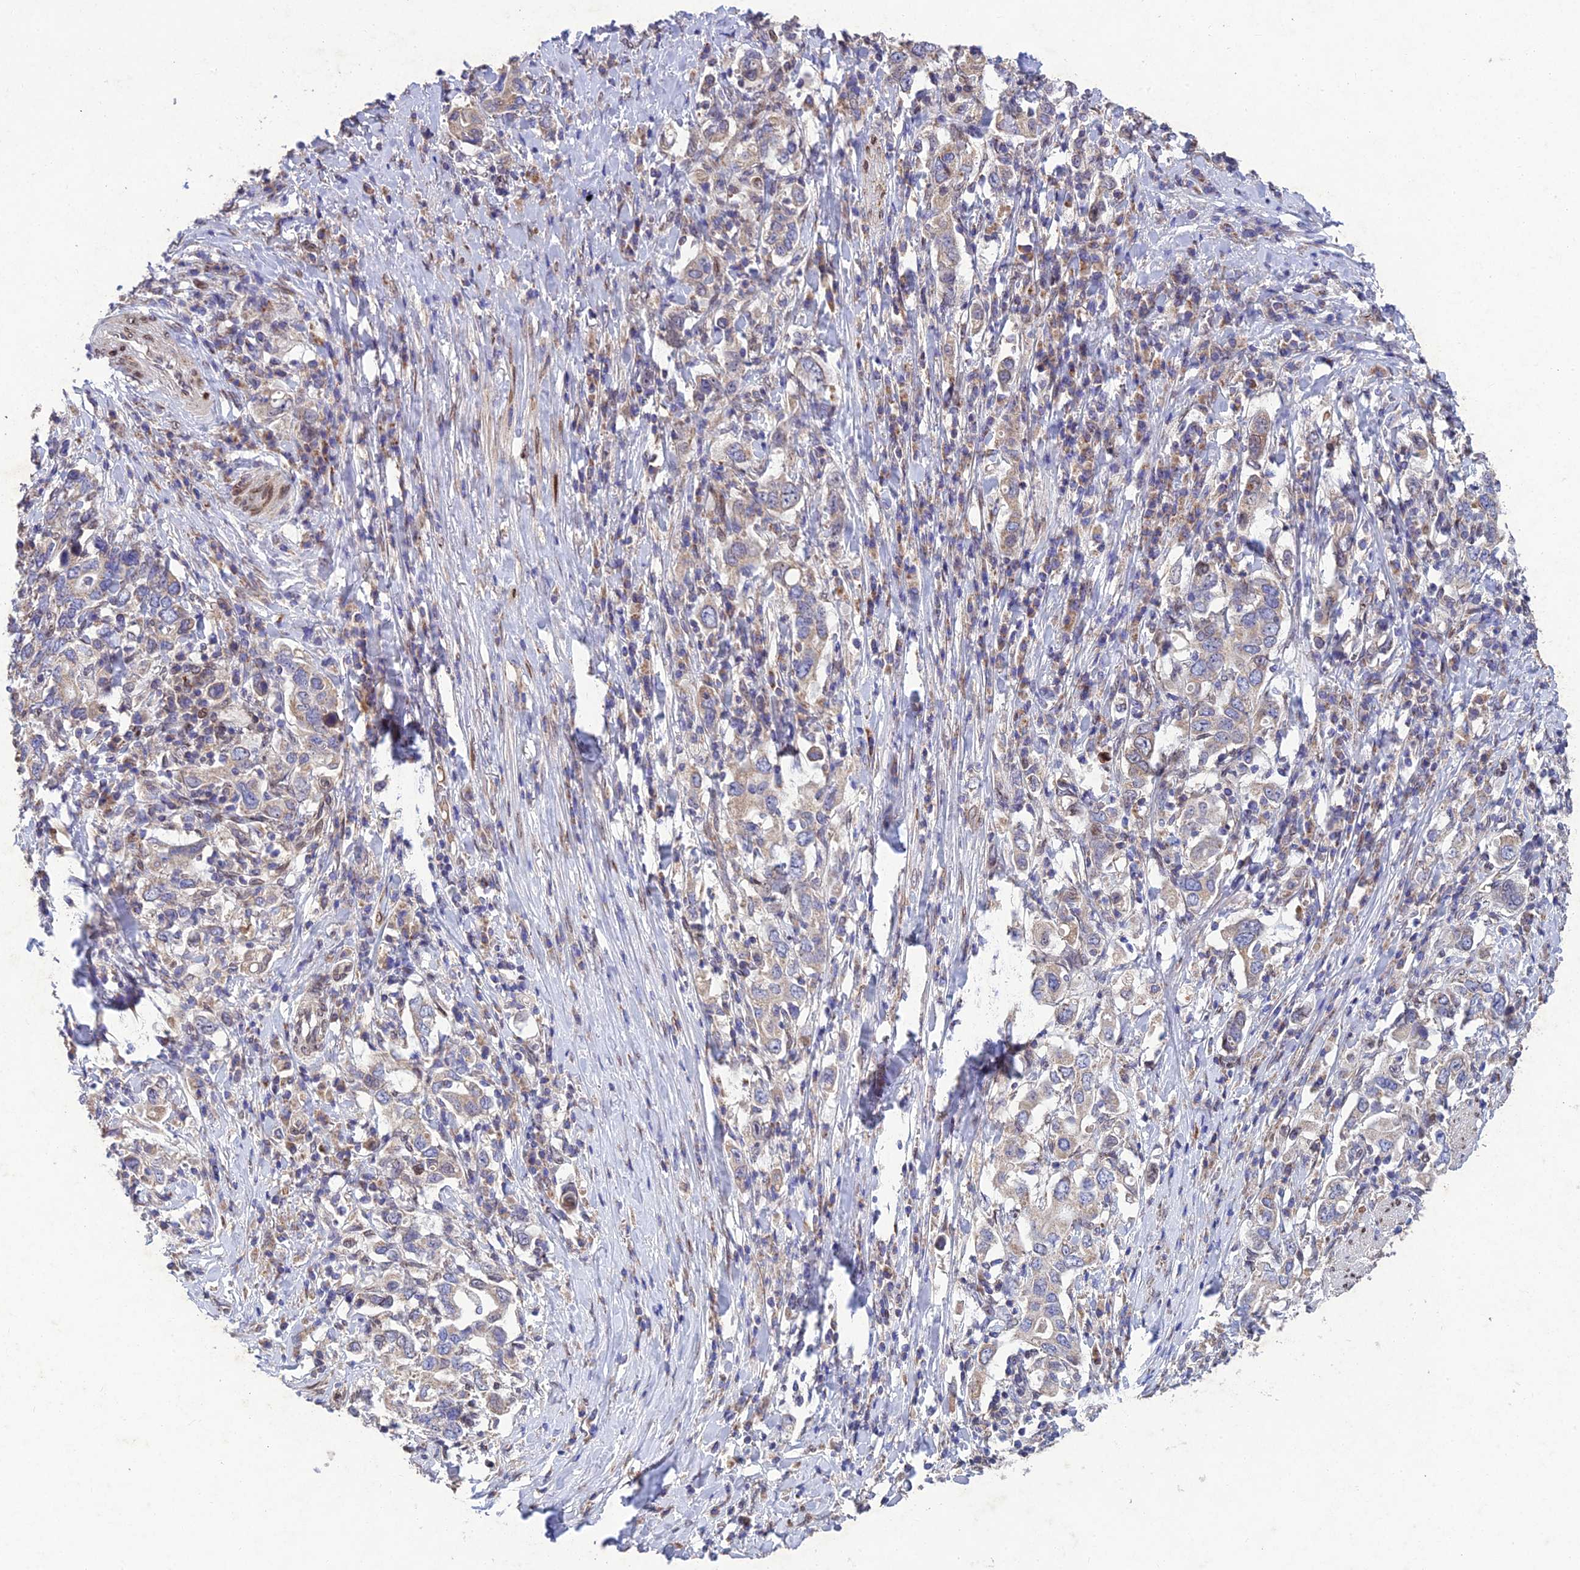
{"staining": {"intensity": "weak", "quantity": "25%-75%", "location": "cytoplasmic/membranous"}, "tissue": "stomach cancer", "cell_type": "Tumor cells", "image_type": "cancer", "snomed": [{"axis": "morphology", "description": "Adenocarcinoma, NOS"}, {"axis": "topography", "description": "Stomach, upper"}, {"axis": "topography", "description": "Stomach"}], "caption": "About 25%-75% of tumor cells in stomach cancer (adenocarcinoma) demonstrate weak cytoplasmic/membranous protein positivity as visualized by brown immunohistochemical staining.", "gene": "MGAT2", "patient": {"sex": "male", "age": 62}}